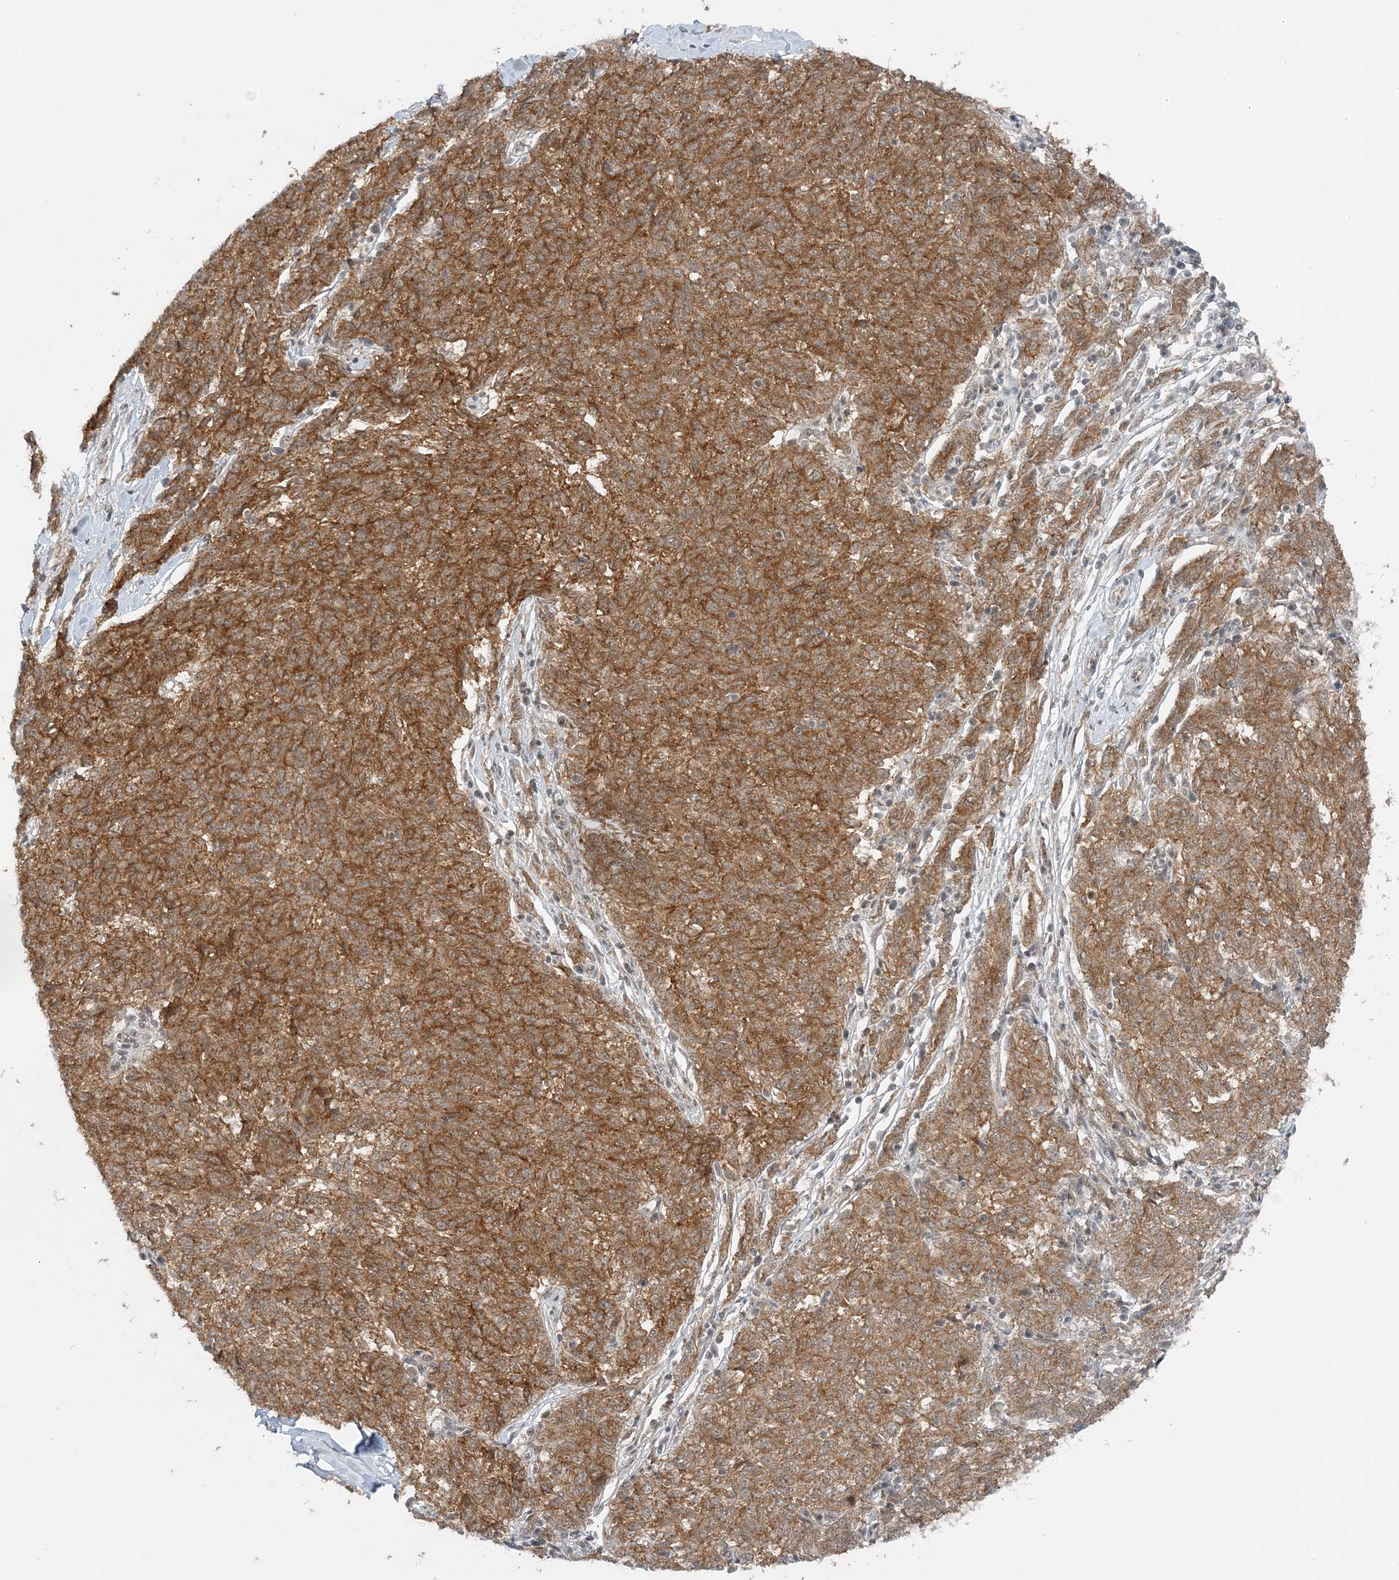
{"staining": {"intensity": "moderate", "quantity": ">75%", "location": "cytoplasmic/membranous"}, "tissue": "melanoma", "cell_type": "Tumor cells", "image_type": "cancer", "snomed": [{"axis": "morphology", "description": "Malignant melanoma, NOS"}, {"axis": "topography", "description": "Skin"}], "caption": "Moderate cytoplasmic/membranous expression is seen in approximately >75% of tumor cells in melanoma.", "gene": "ATP11A", "patient": {"sex": "female", "age": 72}}